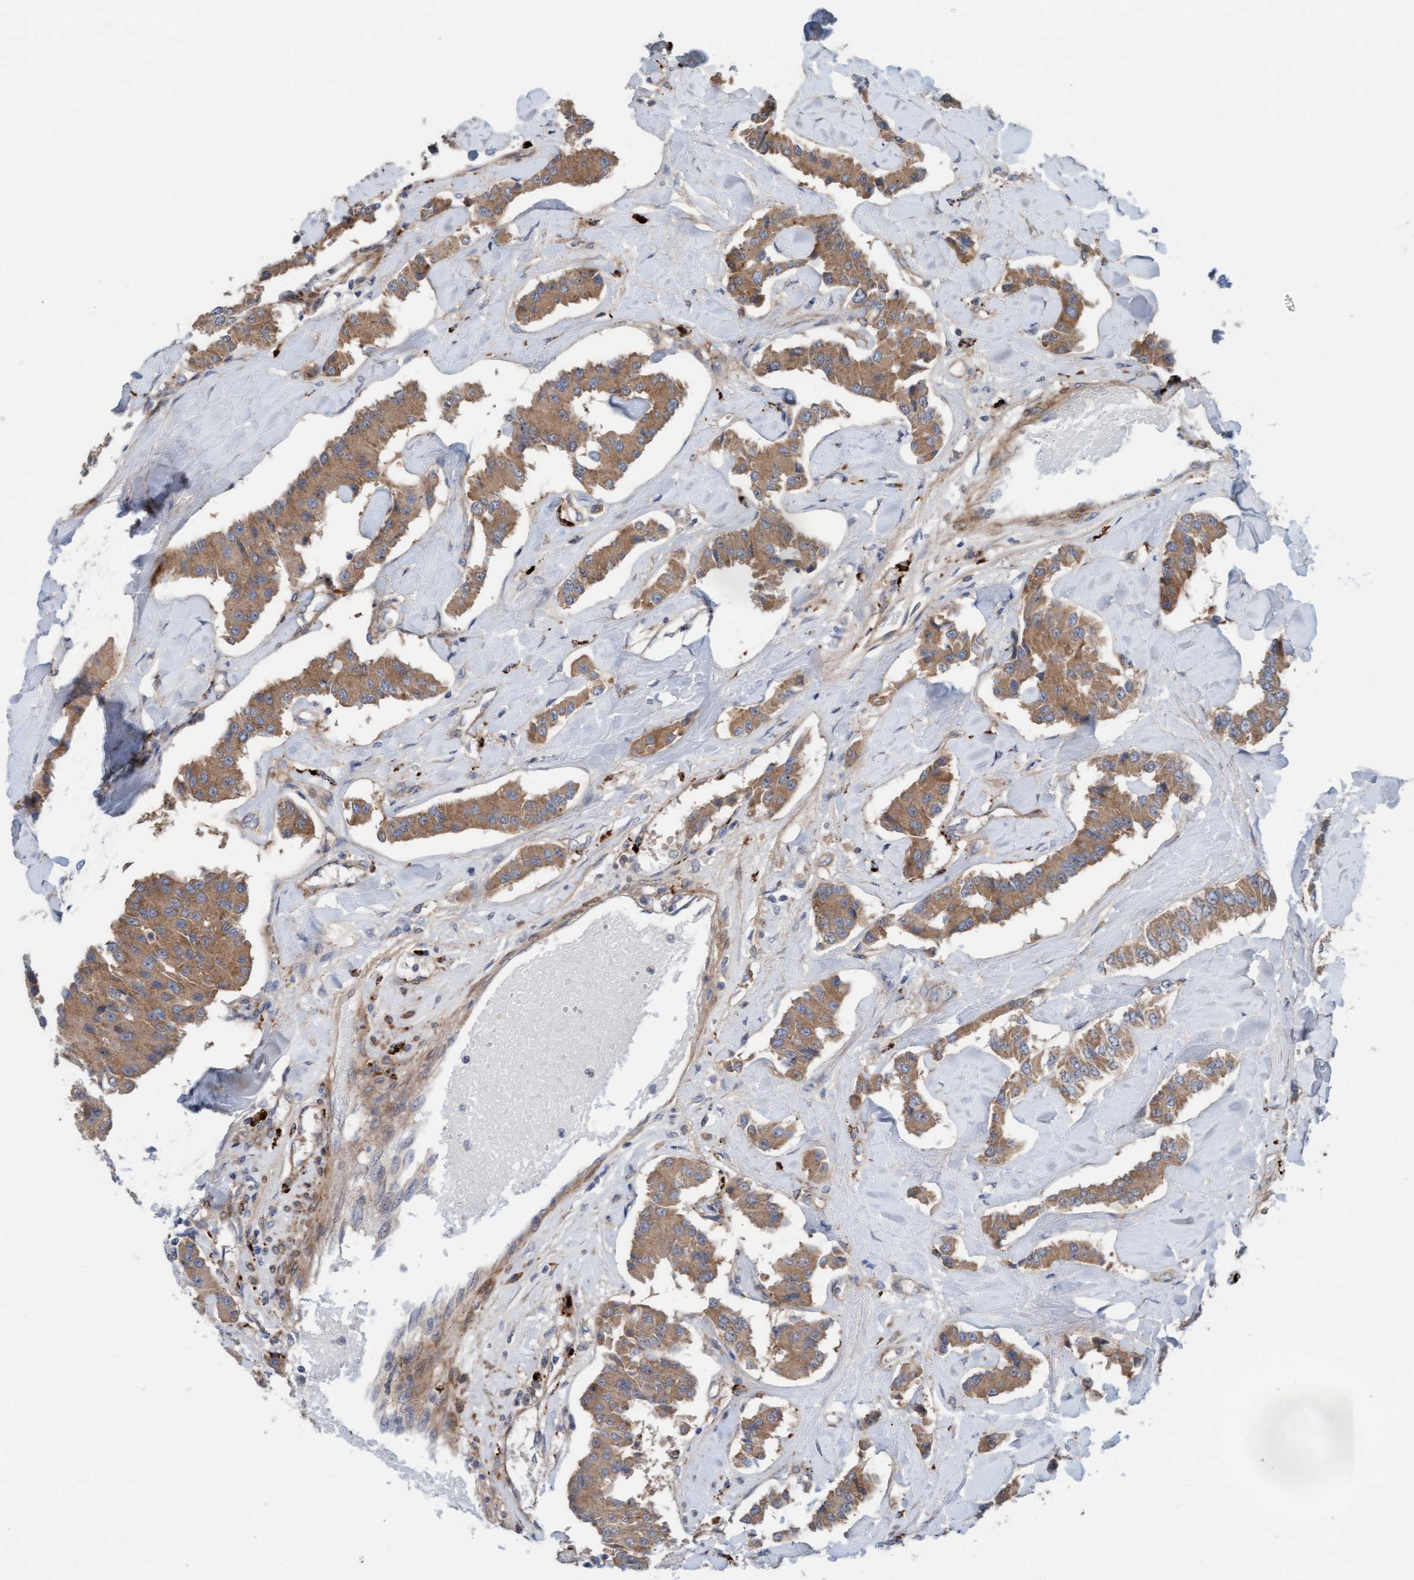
{"staining": {"intensity": "moderate", "quantity": ">75%", "location": "cytoplasmic/membranous"}, "tissue": "carcinoid", "cell_type": "Tumor cells", "image_type": "cancer", "snomed": [{"axis": "morphology", "description": "Carcinoid, malignant, NOS"}, {"axis": "topography", "description": "Pancreas"}], "caption": "Moderate cytoplasmic/membranous protein staining is appreciated in approximately >75% of tumor cells in carcinoid (malignant).", "gene": "CDK5RAP3", "patient": {"sex": "male", "age": 41}}